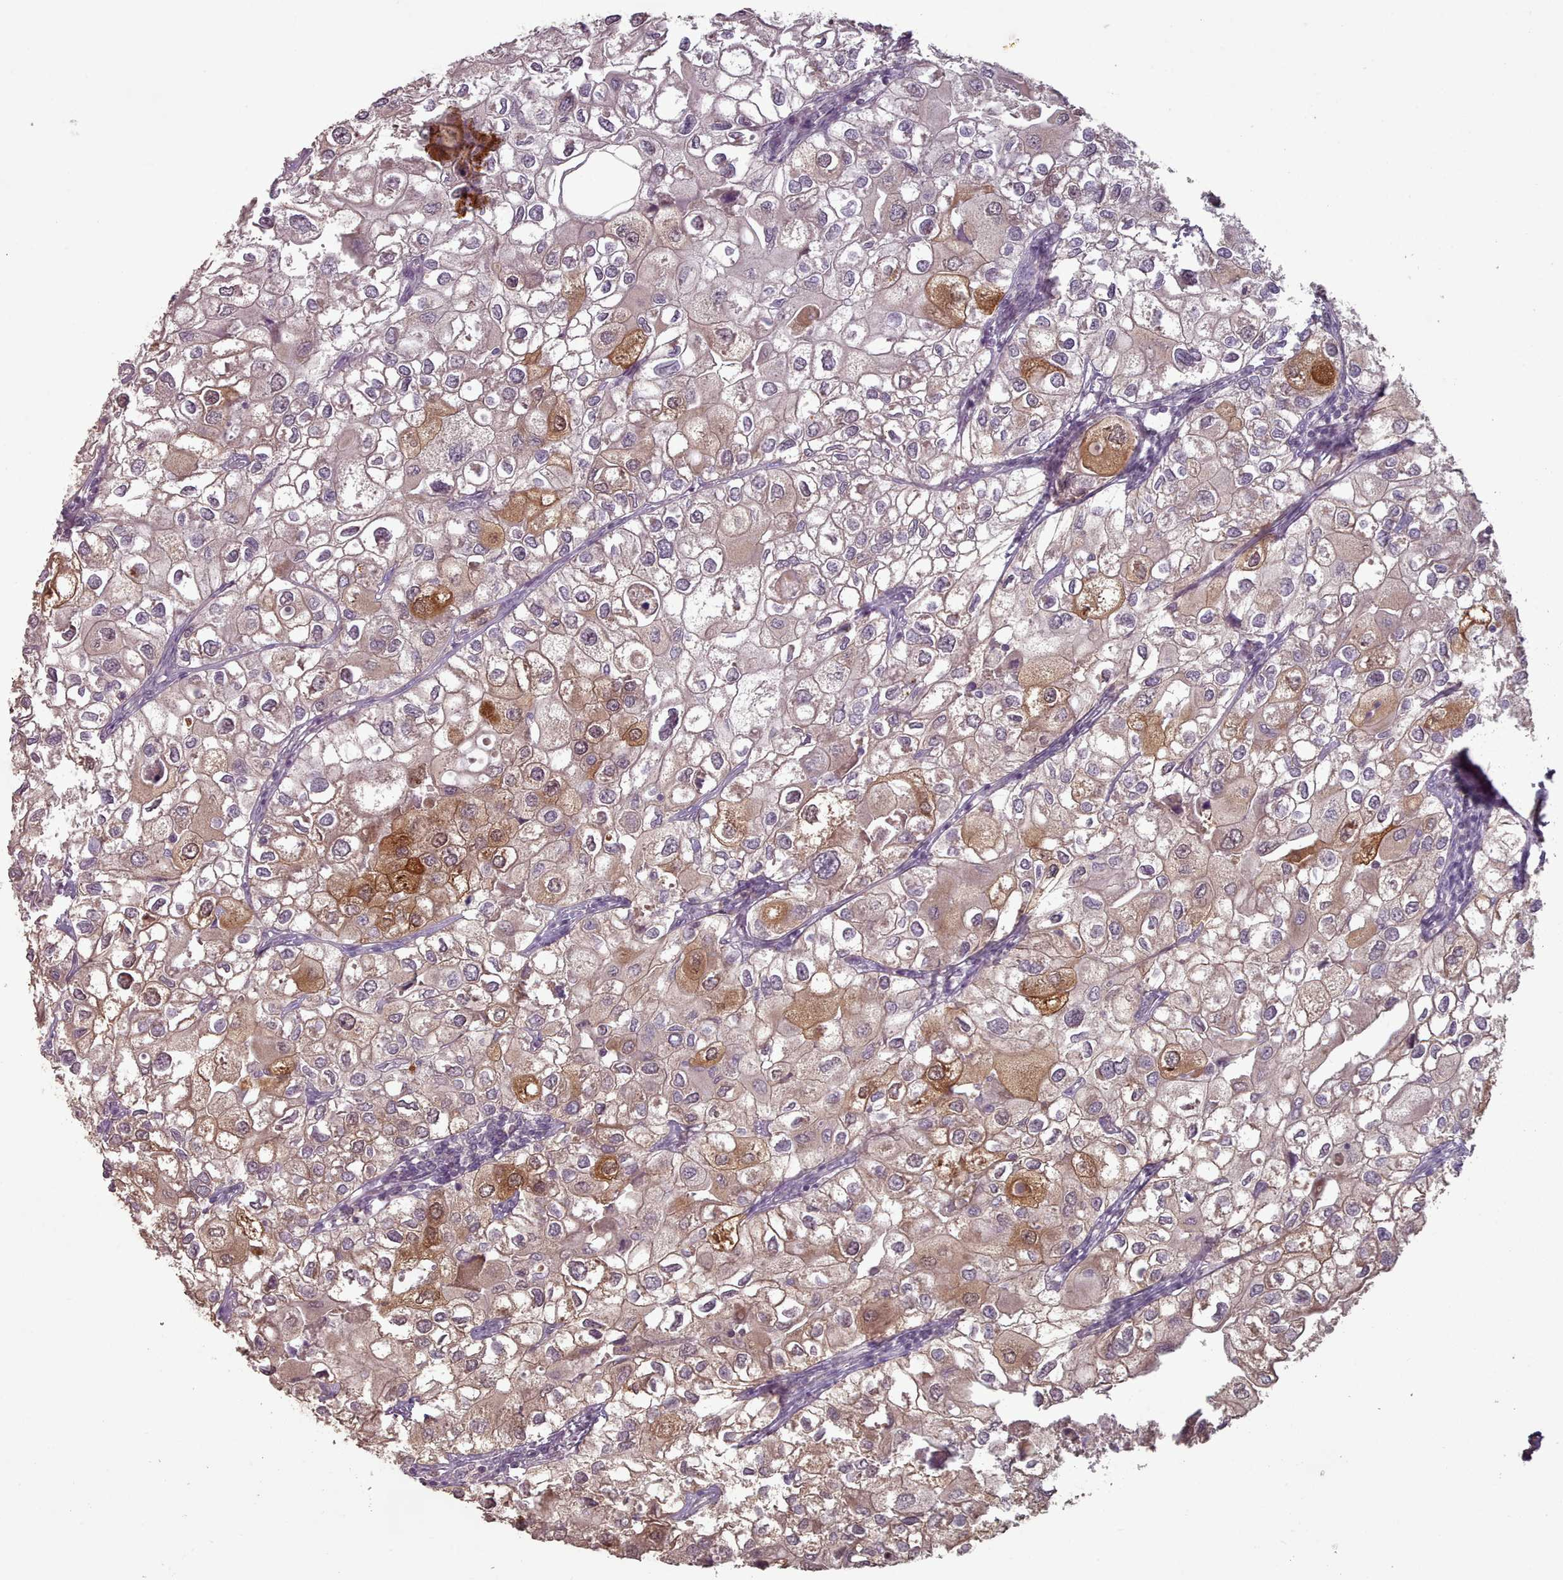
{"staining": {"intensity": "strong", "quantity": "<25%", "location": "cytoplasmic/membranous,nuclear"}, "tissue": "urothelial cancer", "cell_type": "Tumor cells", "image_type": "cancer", "snomed": [{"axis": "morphology", "description": "Urothelial carcinoma, High grade"}, {"axis": "topography", "description": "Urinary bladder"}], "caption": "This is a photomicrograph of immunohistochemistry staining of urothelial cancer, which shows strong expression in the cytoplasmic/membranous and nuclear of tumor cells.", "gene": "ERCC6L", "patient": {"sex": "male", "age": 64}}